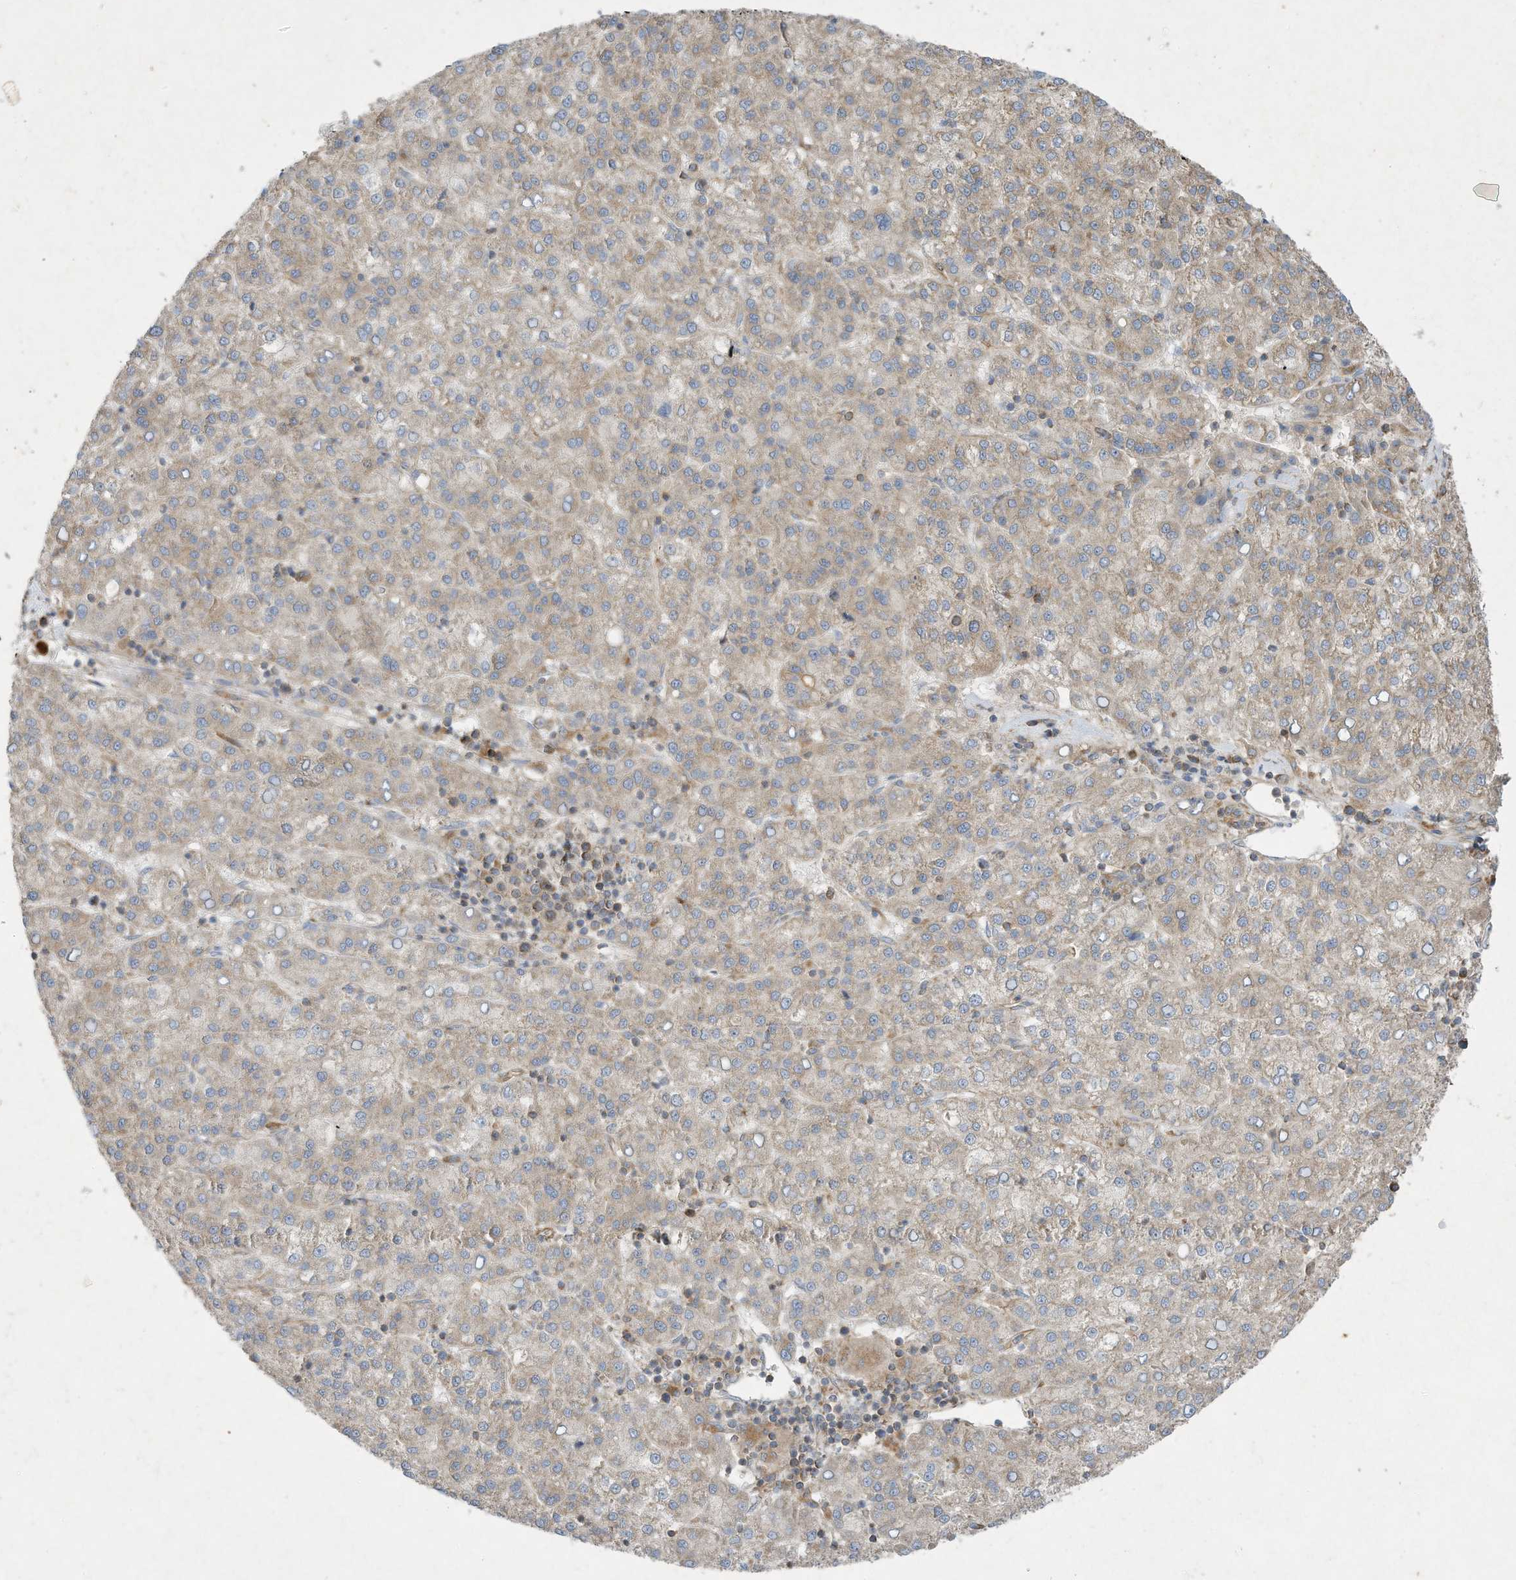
{"staining": {"intensity": "weak", "quantity": "25%-75%", "location": "cytoplasmic/membranous"}, "tissue": "liver cancer", "cell_type": "Tumor cells", "image_type": "cancer", "snomed": [{"axis": "morphology", "description": "Carcinoma, Hepatocellular, NOS"}, {"axis": "topography", "description": "Liver"}], "caption": "Liver cancer (hepatocellular carcinoma) tissue shows weak cytoplasmic/membranous positivity in about 25%-75% of tumor cells", "gene": "SYNJ2", "patient": {"sex": "female", "age": 58}}